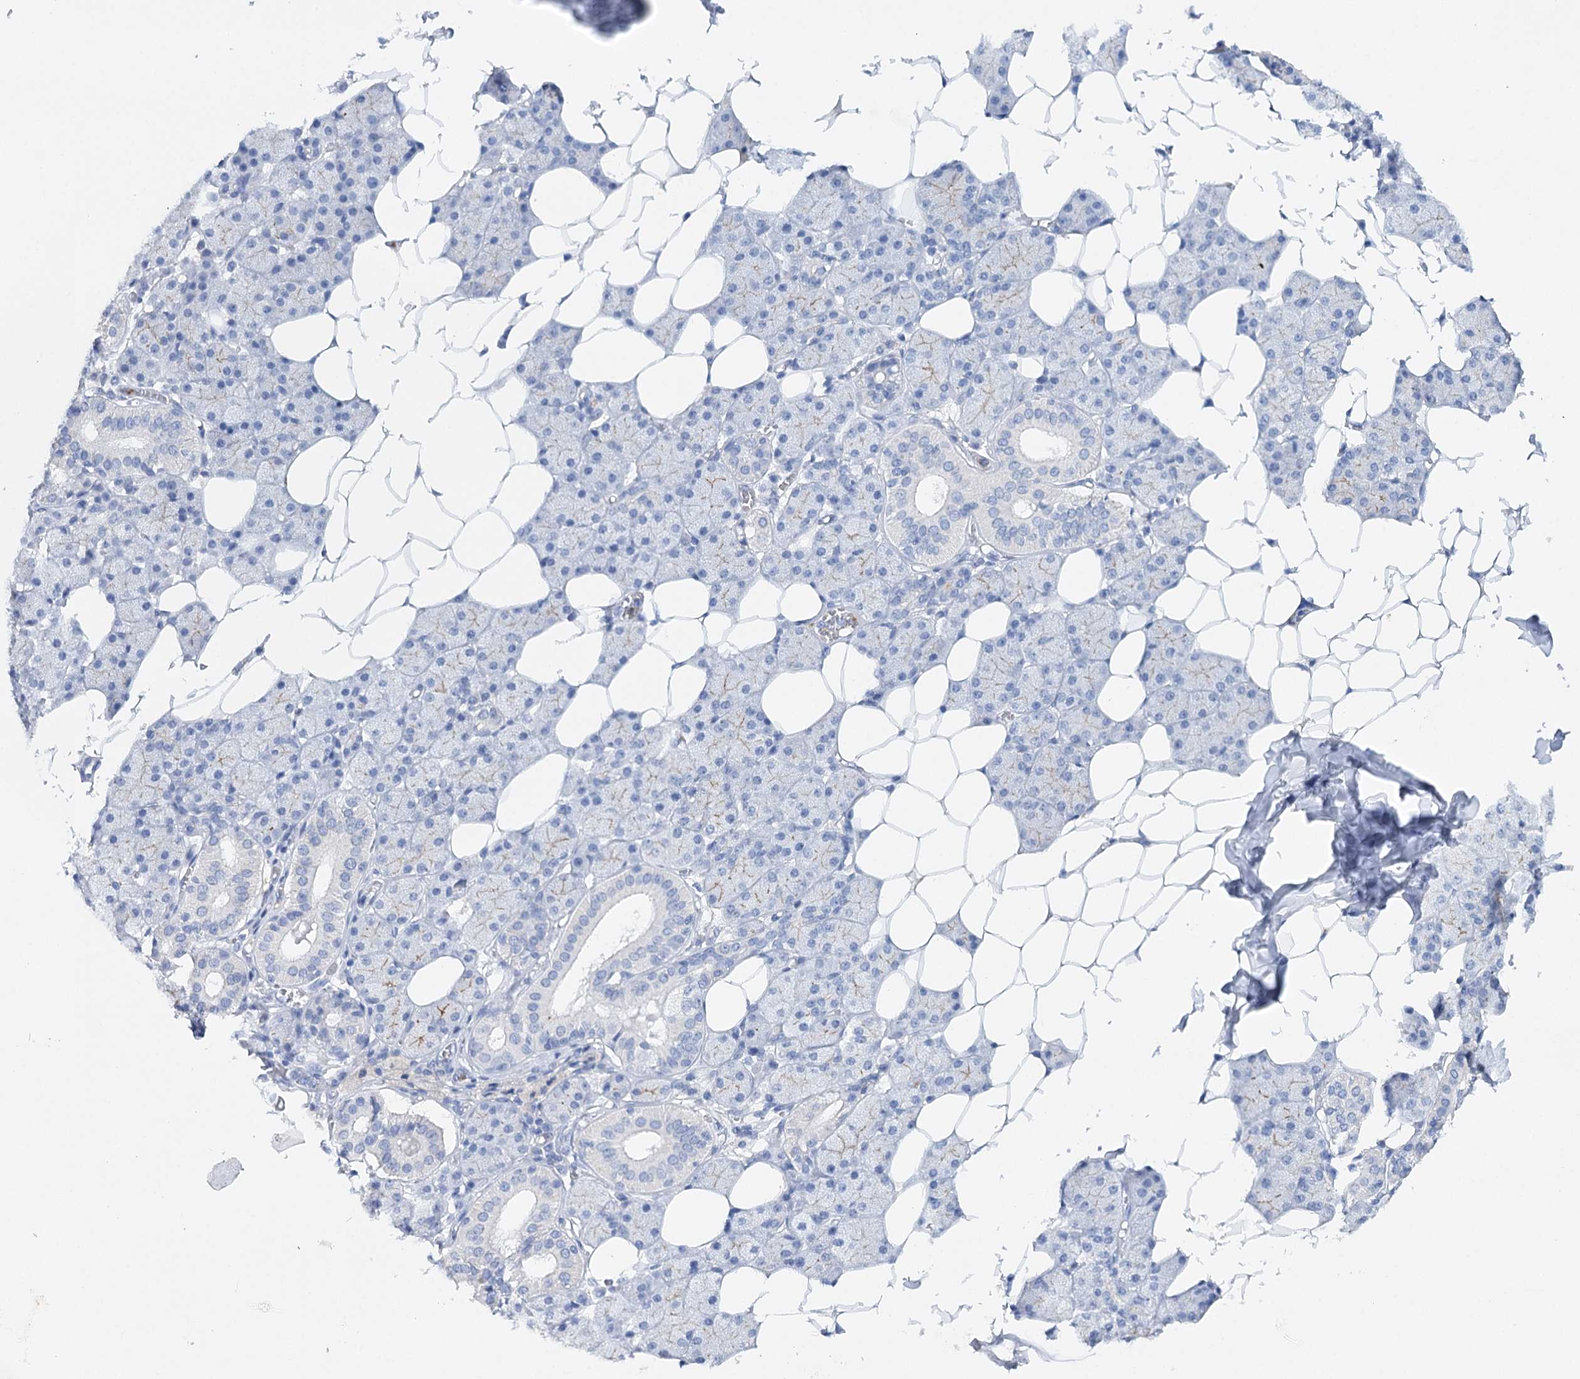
{"staining": {"intensity": "negative", "quantity": "none", "location": "none"}, "tissue": "salivary gland", "cell_type": "Glandular cells", "image_type": "normal", "snomed": [{"axis": "morphology", "description": "Normal tissue, NOS"}, {"axis": "topography", "description": "Salivary gland"}], "caption": "DAB (3,3'-diaminobenzidine) immunohistochemical staining of normal salivary gland shows no significant positivity in glandular cells.", "gene": "CEACAM8", "patient": {"sex": "female", "age": 33}}